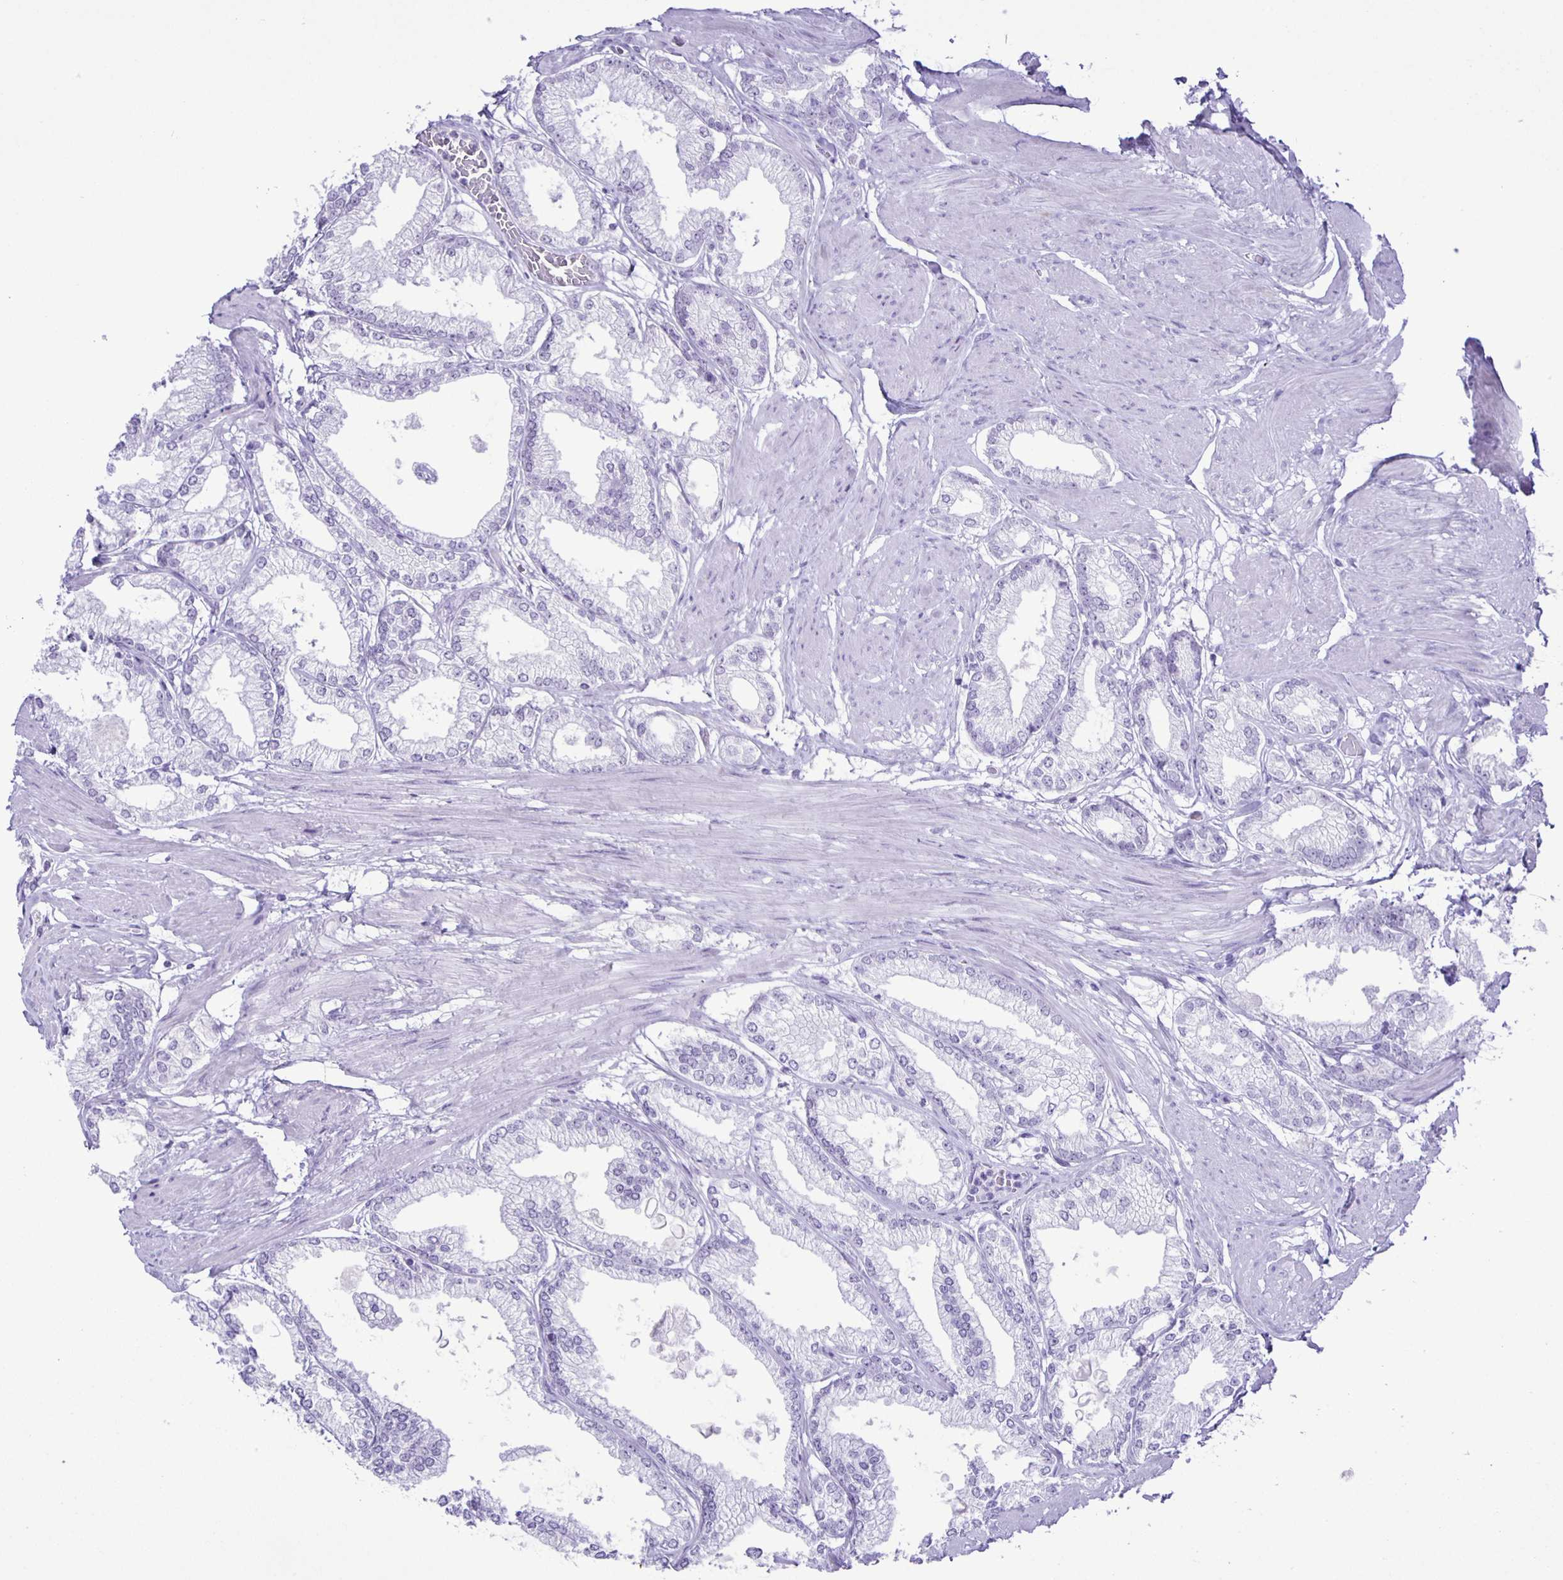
{"staining": {"intensity": "negative", "quantity": "none", "location": "none"}, "tissue": "prostate cancer", "cell_type": "Tumor cells", "image_type": "cancer", "snomed": [{"axis": "morphology", "description": "Adenocarcinoma, High grade"}, {"axis": "topography", "description": "Prostate"}], "caption": "Tumor cells show no significant staining in prostate cancer (adenocarcinoma (high-grade)).", "gene": "EZHIP", "patient": {"sex": "male", "age": 68}}